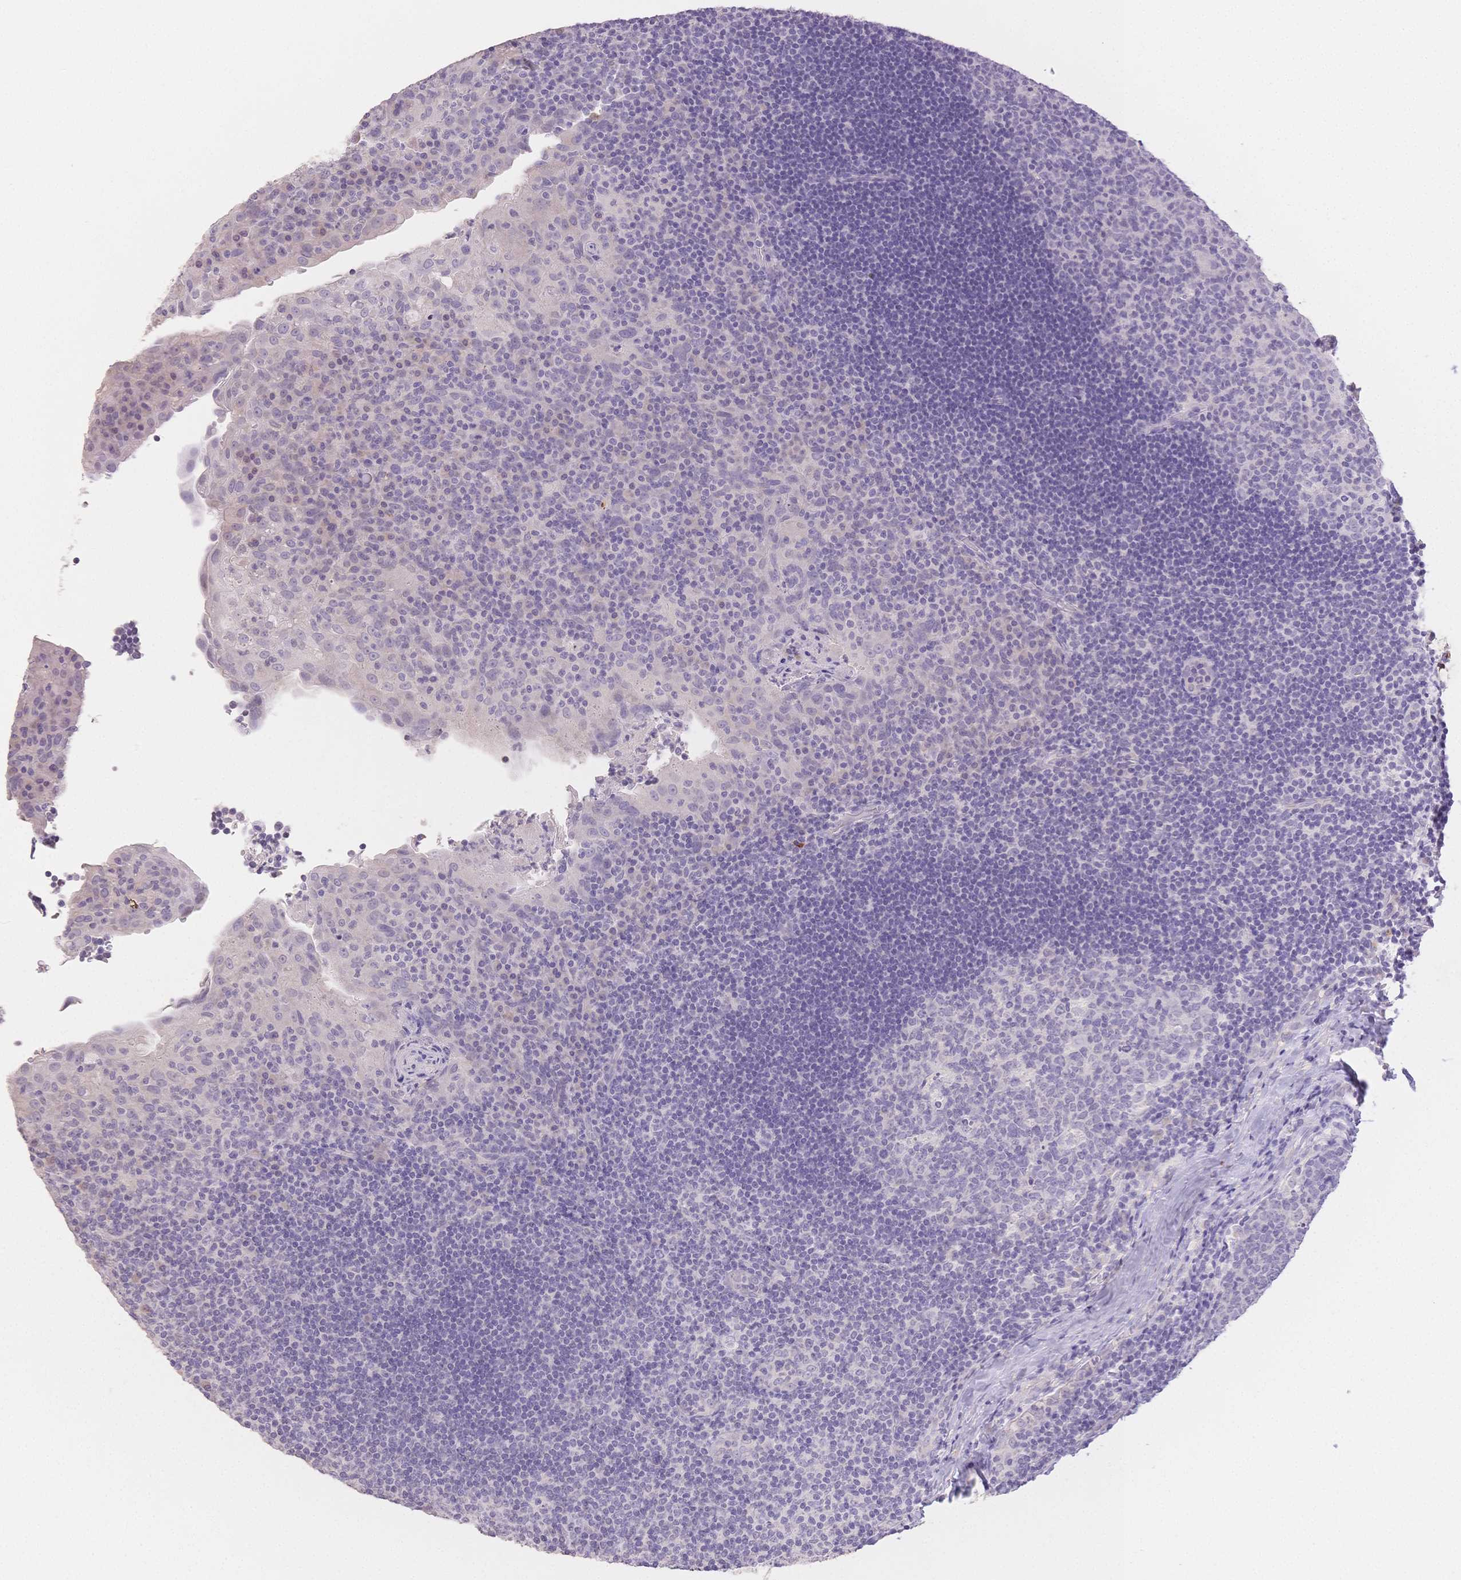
{"staining": {"intensity": "negative", "quantity": "none", "location": "none"}, "tissue": "tonsil", "cell_type": "Germinal center cells", "image_type": "normal", "snomed": [{"axis": "morphology", "description": "Normal tissue, NOS"}, {"axis": "topography", "description": "Tonsil"}], "caption": "Tonsil stained for a protein using immunohistochemistry (IHC) exhibits no staining germinal center cells.", "gene": "SUV39H2", "patient": {"sex": "male", "age": 17}}